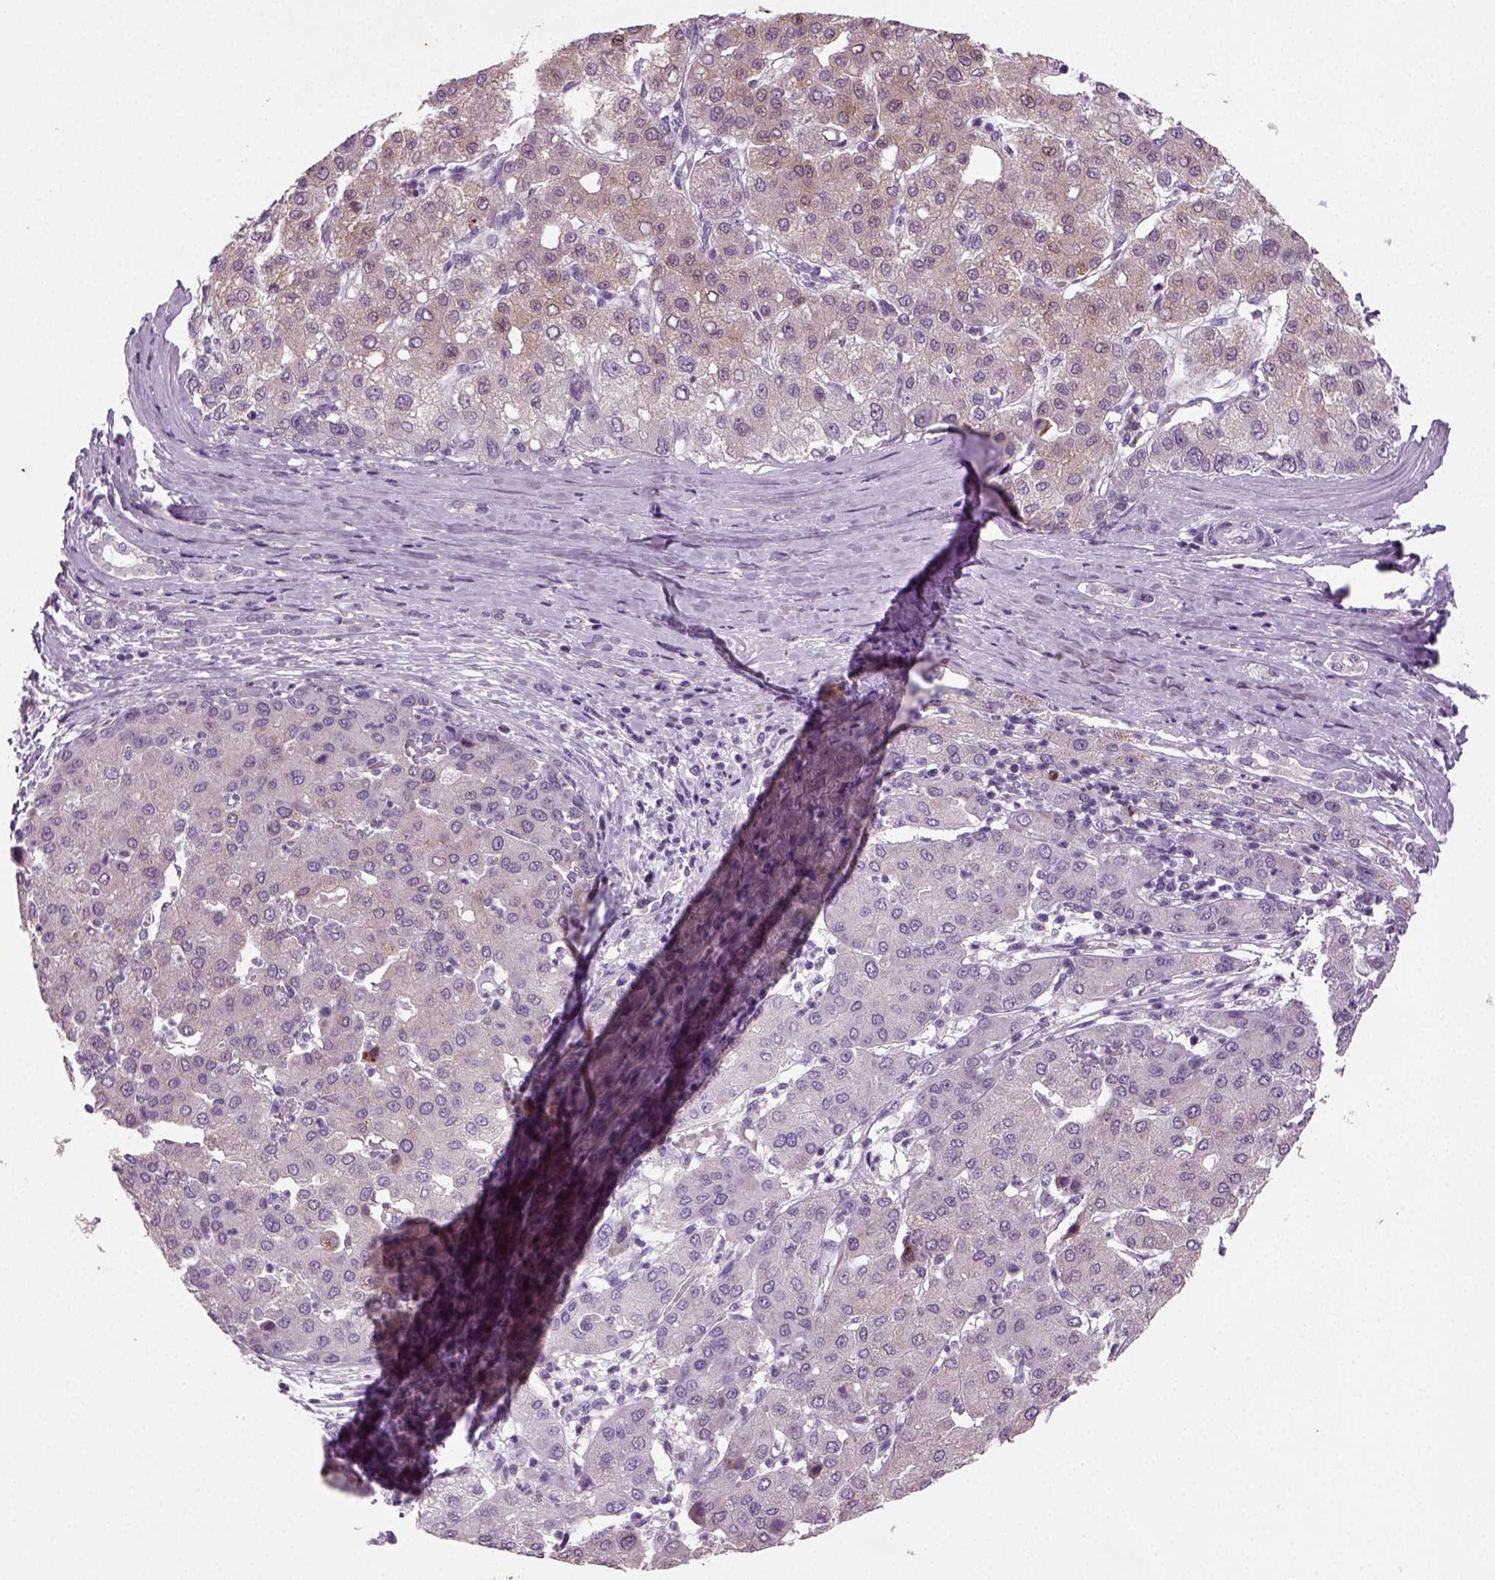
{"staining": {"intensity": "weak", "quantity": "25%-75%", "location": "cytoplasmic/membranous"}, "tissue": "liver cancer", "cell_type": "Tumor cells", "image_type": "cancer", "snomed": [{"axis": "morphology", "description": "Carcinoma, Hepatocellular, NOS"}, {"axis": "topography", "description": "Liver"}], "caption": "Protein staining shows weak cytoplasmic/membranous expression in approximately 25%-75% of tumor cells in liver hepatocellular carcinoma. The staining is performed using DAB (3,3'-diaminobenzidine) brown chromogen to label protein expression. The nuclei are counter-stained blue using hematoxylin.", "gene": "SYNGAP1", "patient": {"sex": "male", "age": 65}}